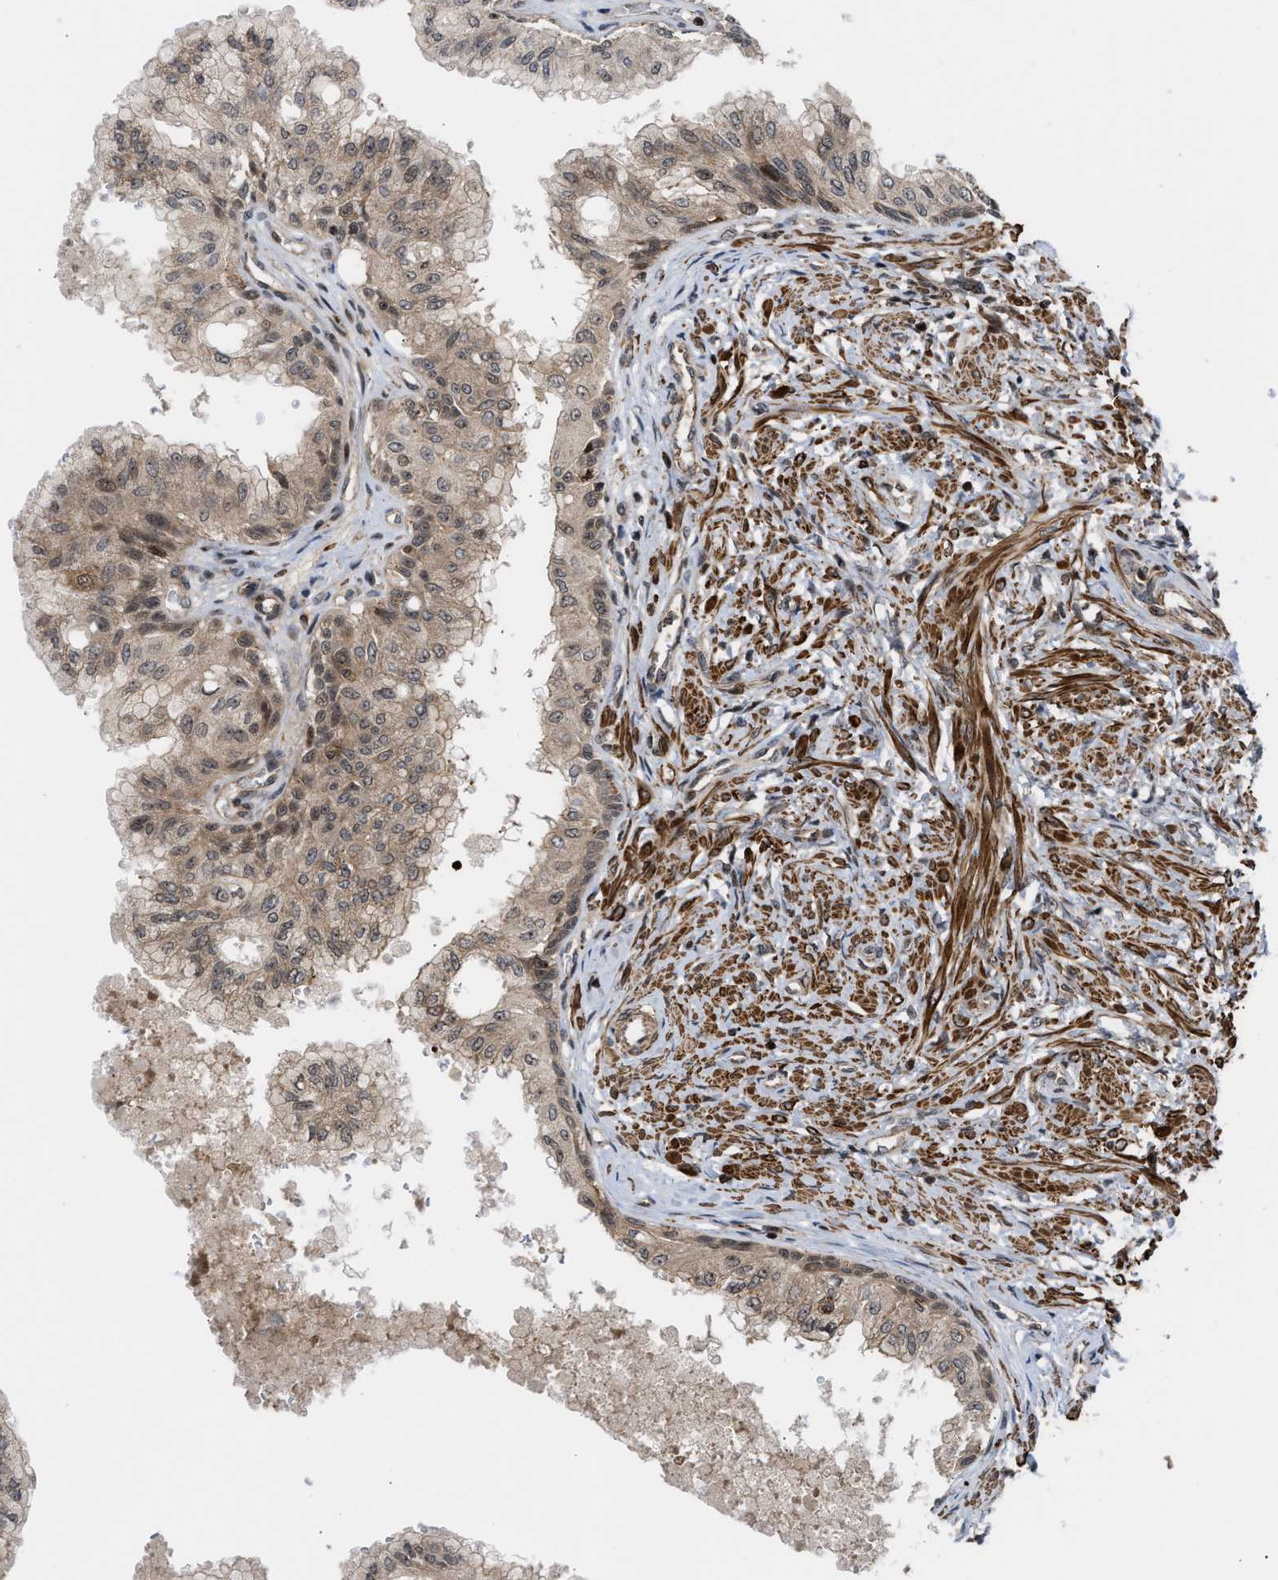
{"staining": {"intensity": "weak", "quantity": ">75%", "location": "cytoplasmic/membranous,nuclear"}, "tissue": "prostate", "cell_type": "Glandular cells", "image_type": "normal", "snomed": [{"axis": "morphology", "description": "Normal tissue, NOS"}, {"axis": "topography", "description": "Prostate"}, {"axis": "topography", "description": "Seminal veicle"}], "caption": "Protein staining displays weak cytoplasmic/membranous,nuclear expression in about >75% of glandular cells in benign prostate.", "gene": "STAU2", "patient": {"sex": "male", "age": 60}}